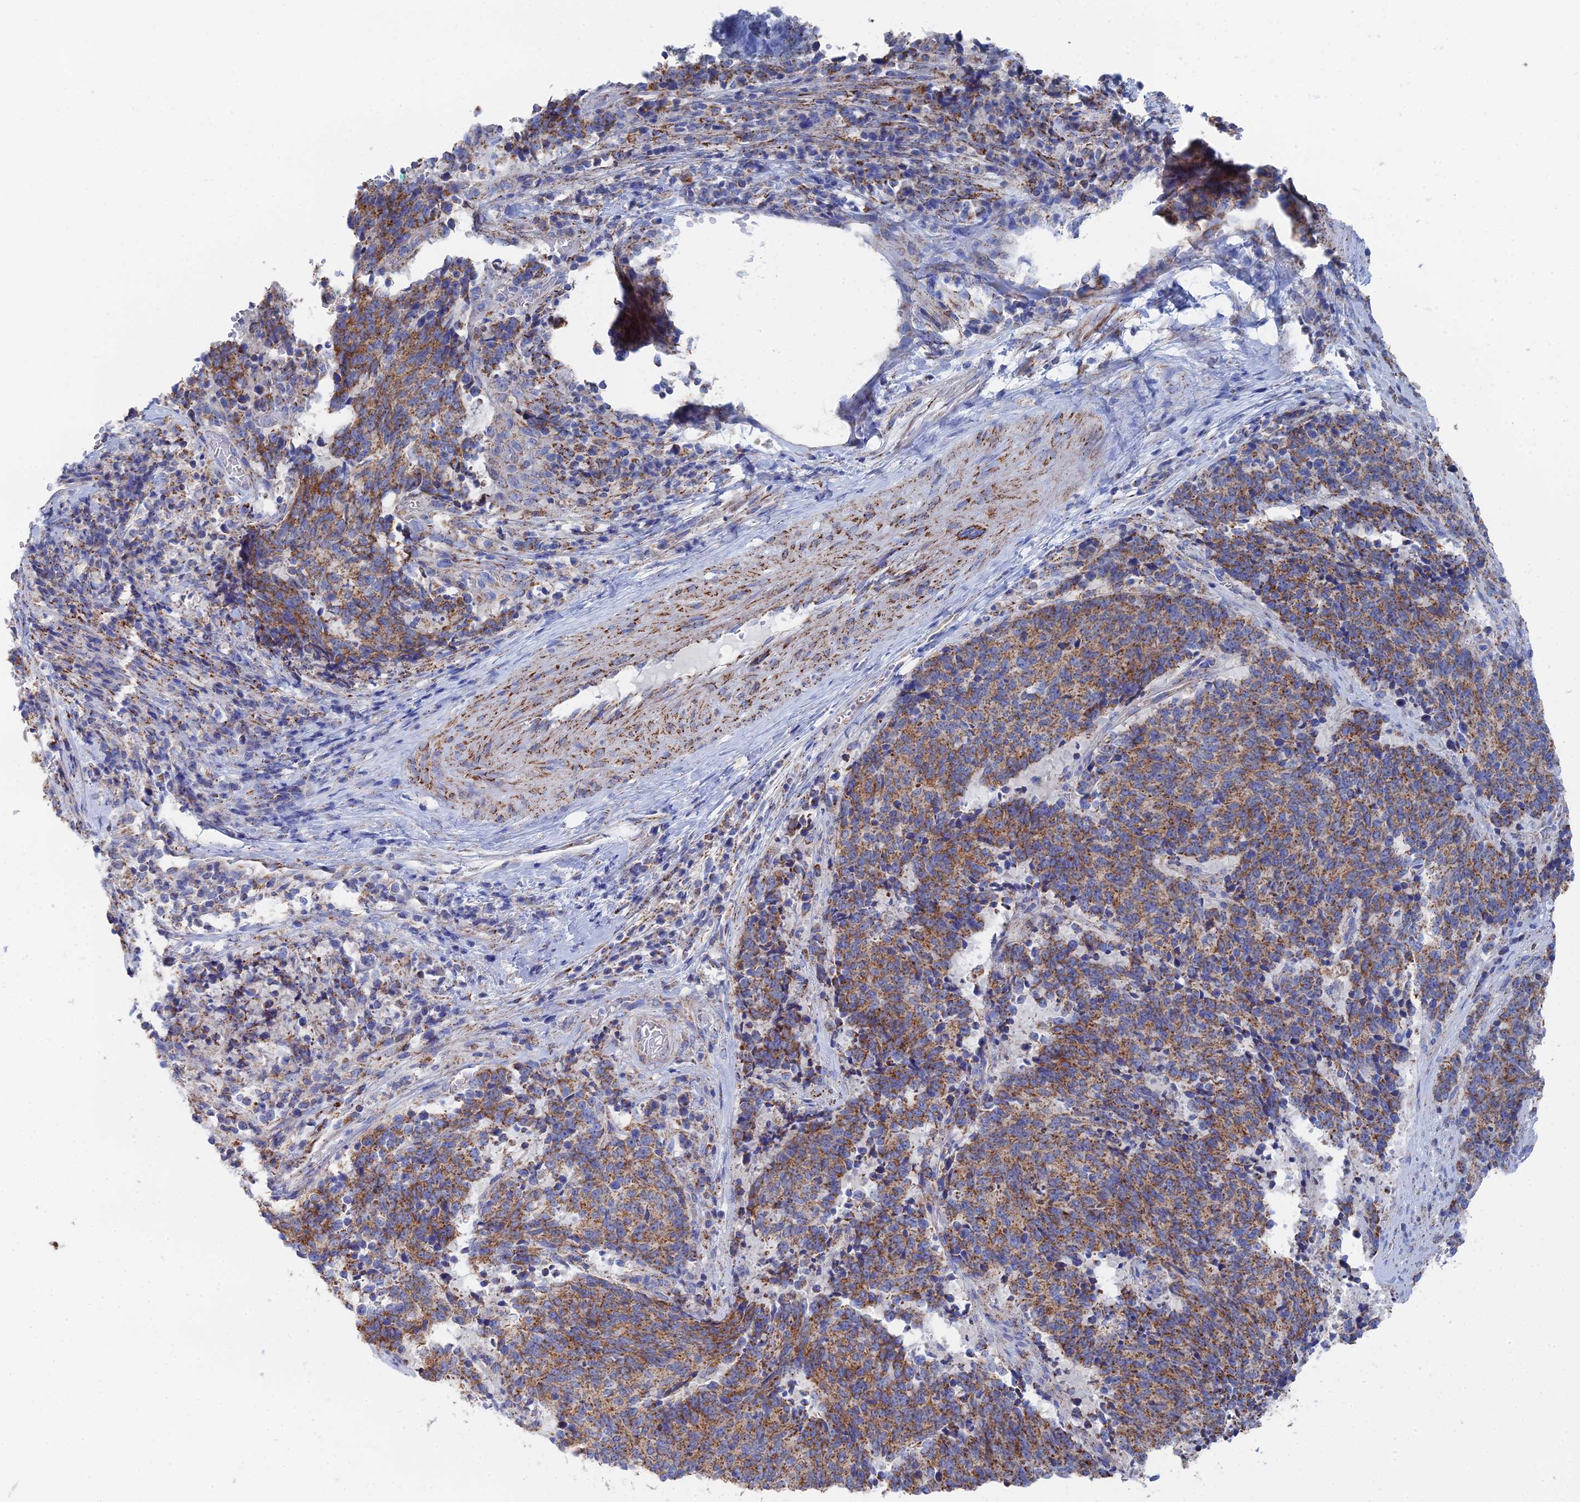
{"staining": {"intensity": "moderate", "quantity": ">75%", "location": "cytoplasmic/membranous"}, "tissue": "cervical cancer", "cell_type": "Tumor cells", "image_type": "cancer", "snomed": [{"axis": "morphology", "description": "Squamous cell carcinoma, NOS"}, {"axis": "topography", "description": "Cervix"}], "caption": "Moderate cytoplasmic/membranous protein staining is identified in approximately >75% of tumor cells in squamous cell carcinoma (cervical). The protein is stained brown, and the nuclei are stained in blue (DAB IHC with brightfield microscopy, high magnification).", "gene": "IFT80", "patient": {"sex": "female", "age": 29}}